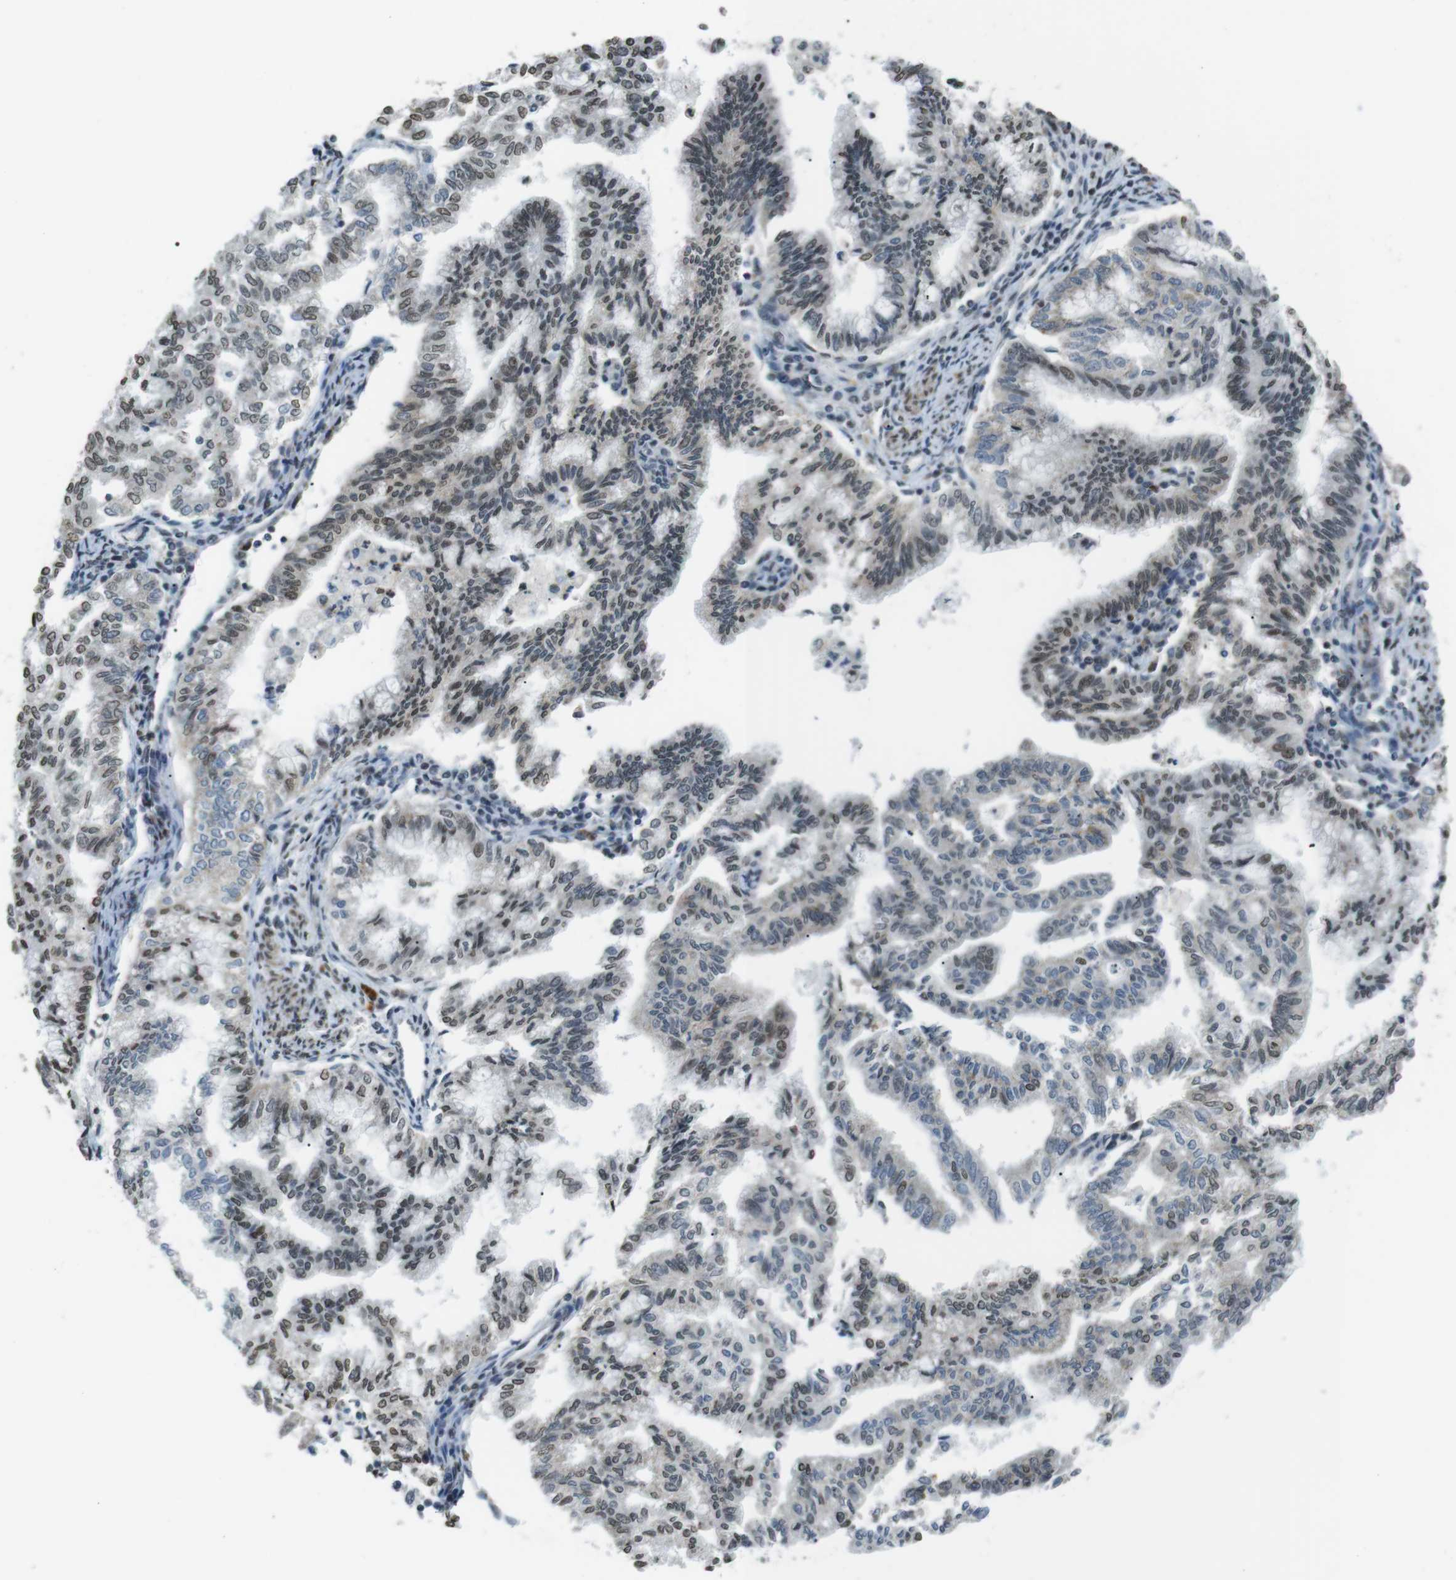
{"staining": {"intensity": "moderate", "quantity": "<25%", "location": "nuclear"}, "tissue": "endometrial cancer", "cell_type": "Tumor cells", "image_type": "cancer", "snomed": [{"axis": "morphology", "description": "Adenocarcinoma, NOS"}, {"axis": "topography", "description": "Endometrium"}], "caption": "Endometrial cancer stained for a protein exhibits moderate nuclear positivity in tumor cells.", "gene": "USP7", "patient": {"sex": "female", "age": 79}}